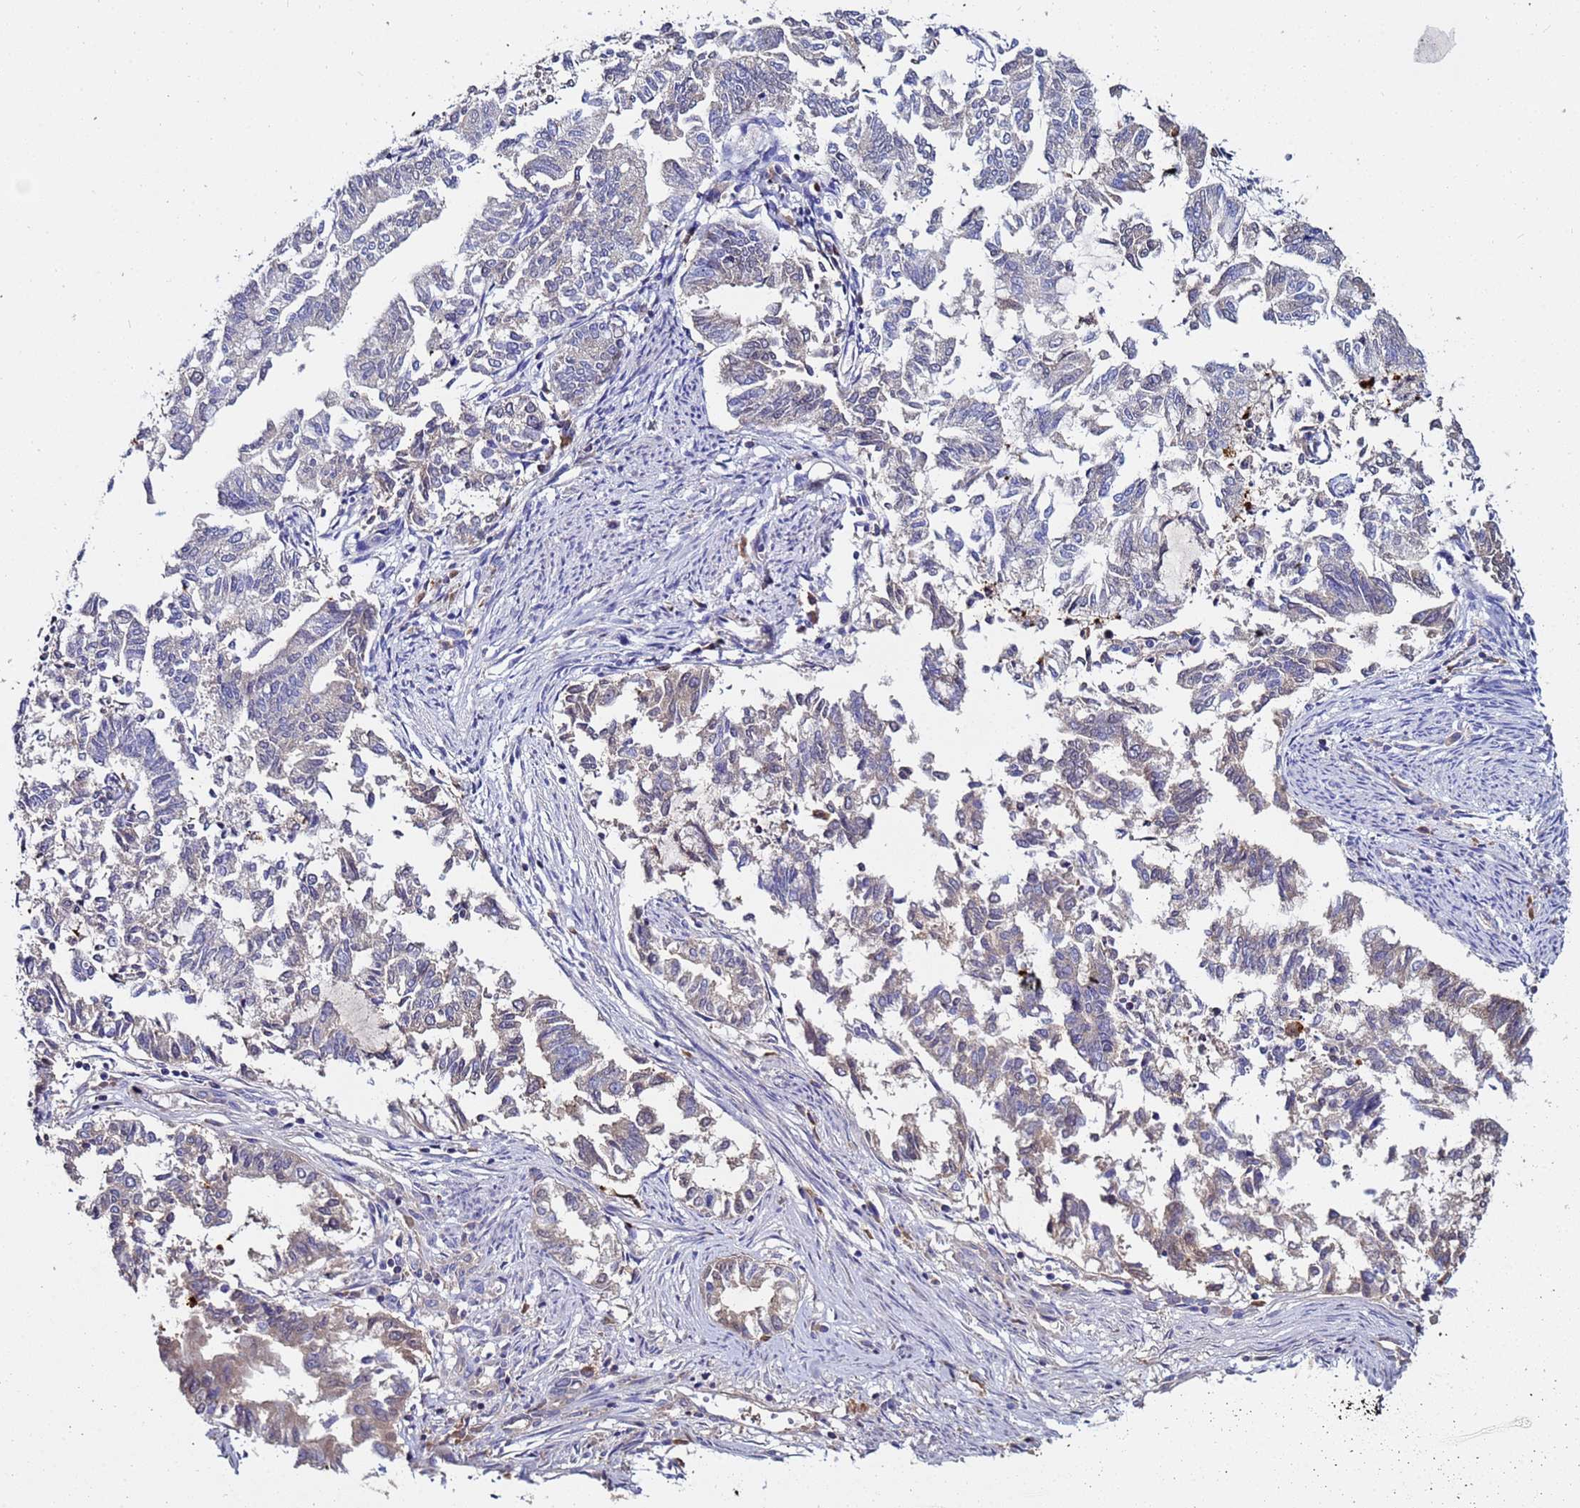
{"staining": {"intensity": "weak", "quantity": "<25%", "location": "cytoplasmic/membranous"}, "tissue": "endometrial cancer", "cell_type": "Tumor cells", "image_type": "cancer", "snomed": [{"axis": "morphology", "description": "Adenocarcinoma, NOS"}, {"axis": "topography", "description": "Endometrium"}], "caption": "Immunohistochemistry (IHC) histopathology image of endometrial adenocarcinoma stained for a protein (brown), which shows no staining in tumor cells.", "gene": "TUBAL3", "patient": {"sex": "female", "age": 79}}